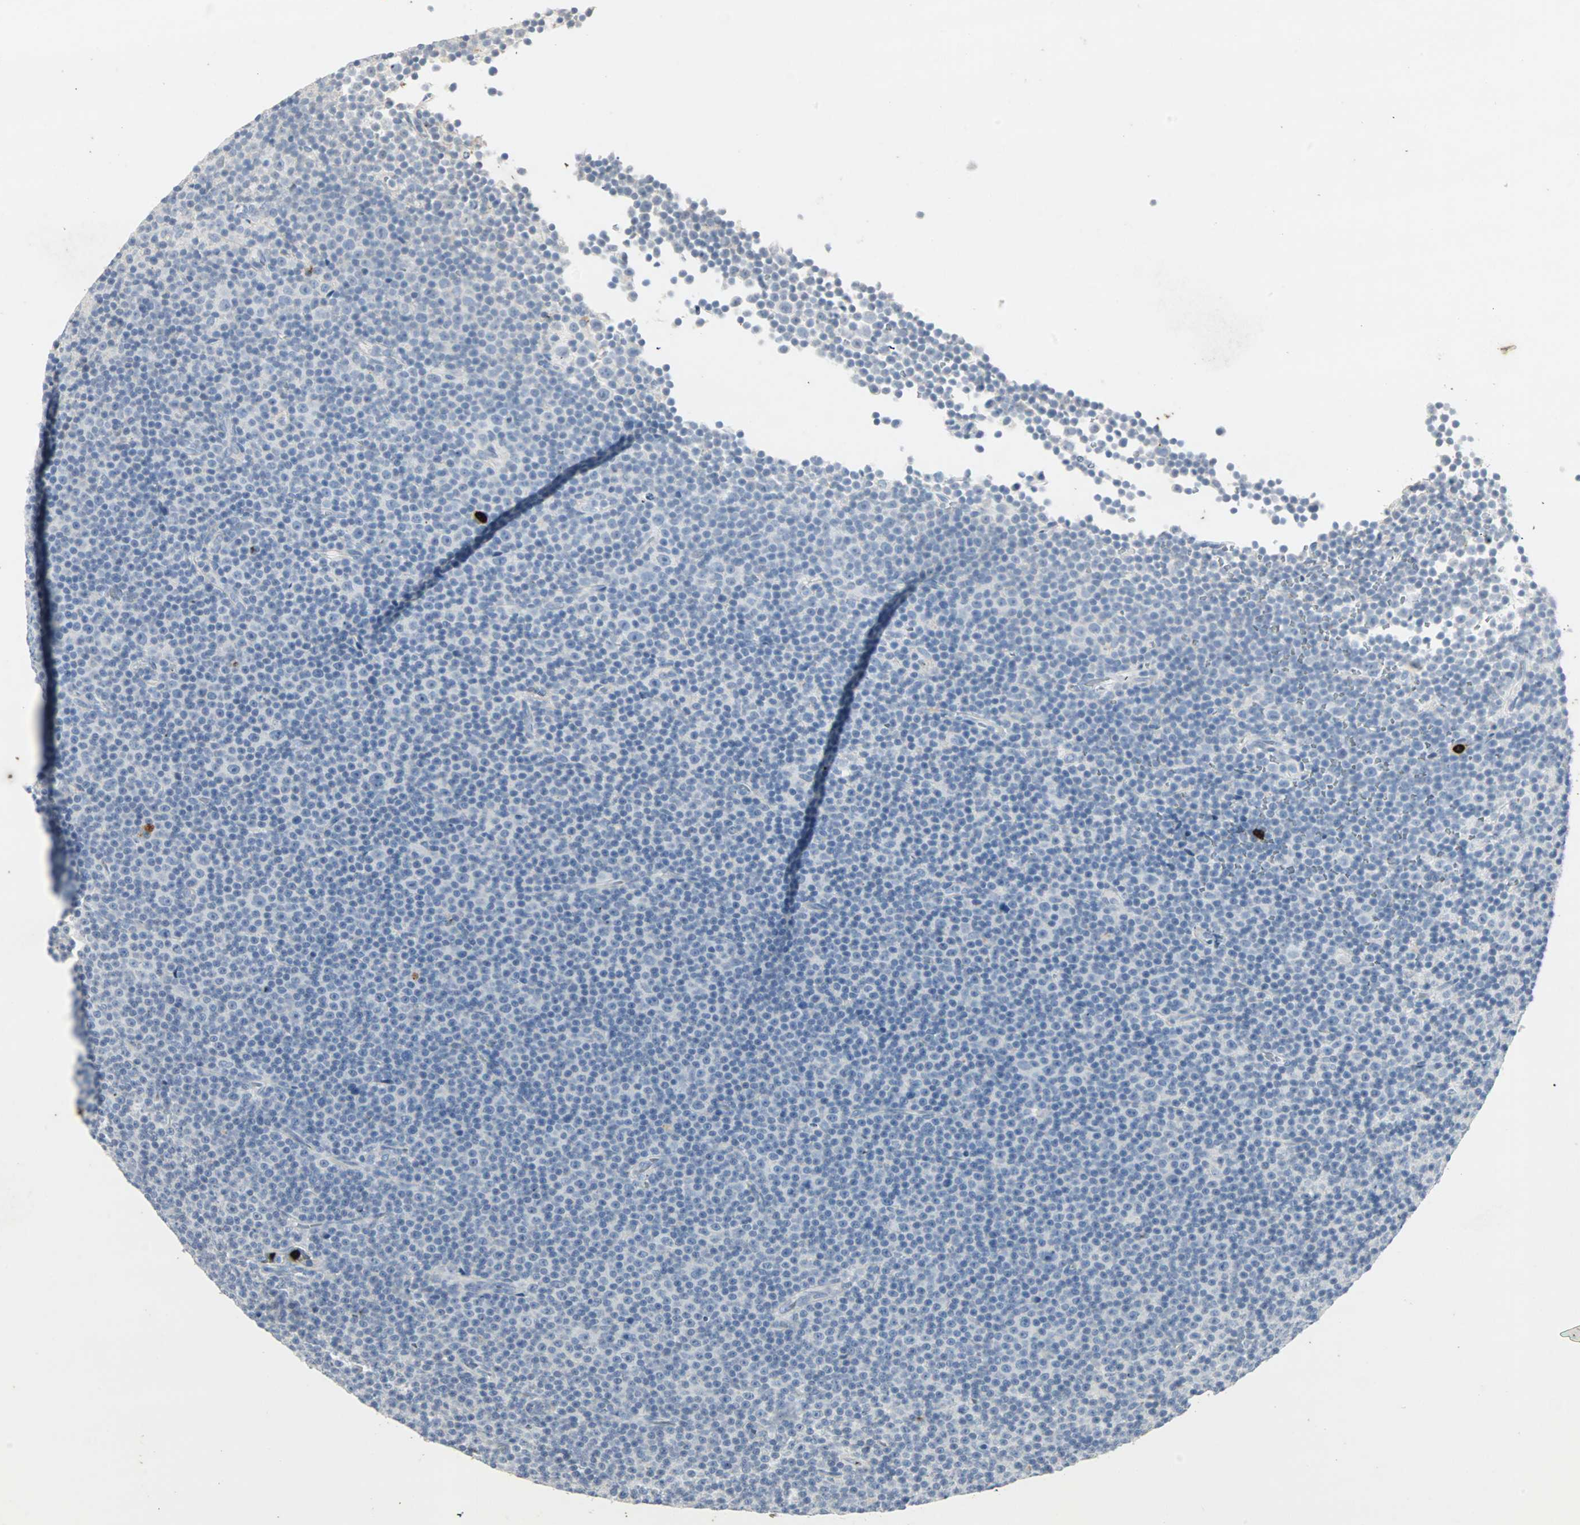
{"staining": {"intensity": "negative", "quantity": "none", "location": "none"}, "tissue": "lymphoma", "cell_type": "Tumor cells", "image_type": "cancer", "snomed": [{"axis": "morphology", "description": "Malignant lymphoma, non-Hodgkin's type, Low grade"}, {"axis": "topography", "description": "Lymph node"}], "caption": "Tumor cells are negative for protein expression in human low-grade malignant lymphoma, non-Hodgkin's type.", "gene": "CEACAM6", "patient": {"sex": "female", "age": 67}}